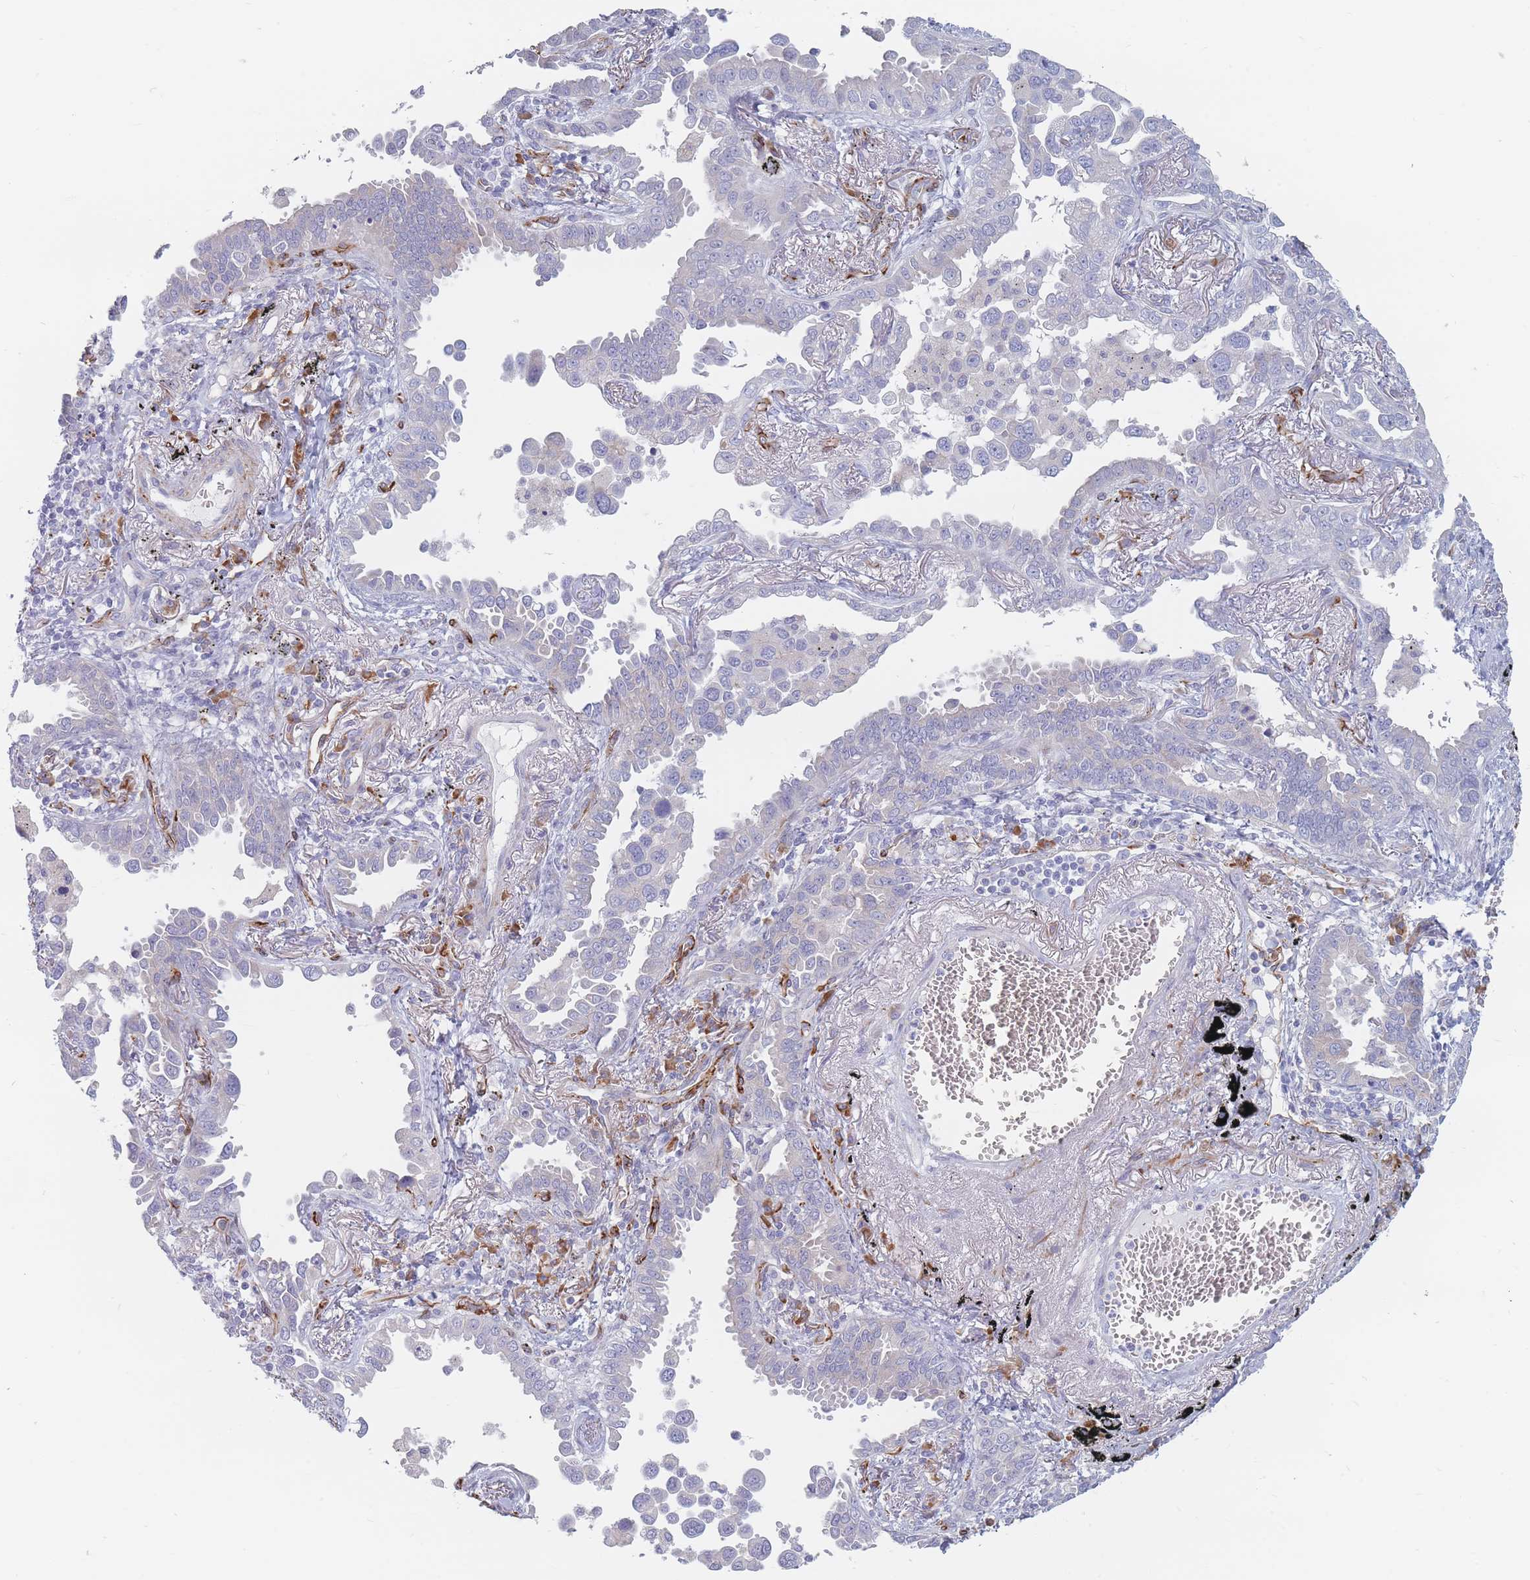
{"staining": {"intensity": "negative", "quantity": "none", "location": "none"}, "tissue": "lung cancer", "cell_type": "Tumor cells", "image_type": "cancer", "snomed": [{"axis": "morphology", "description": "Adenocarcinoma, NOS"}, {"axis": "topography", "description": "Lung"}], "caption": "The image shows no significant expression in tumor cells of lung adenocarcinoma. (Immunohistochemistry (ihc), brightfield microscopy, high magnification).", "gene": "ERBIN", "patient": {"sex": "male", "age": 67}}